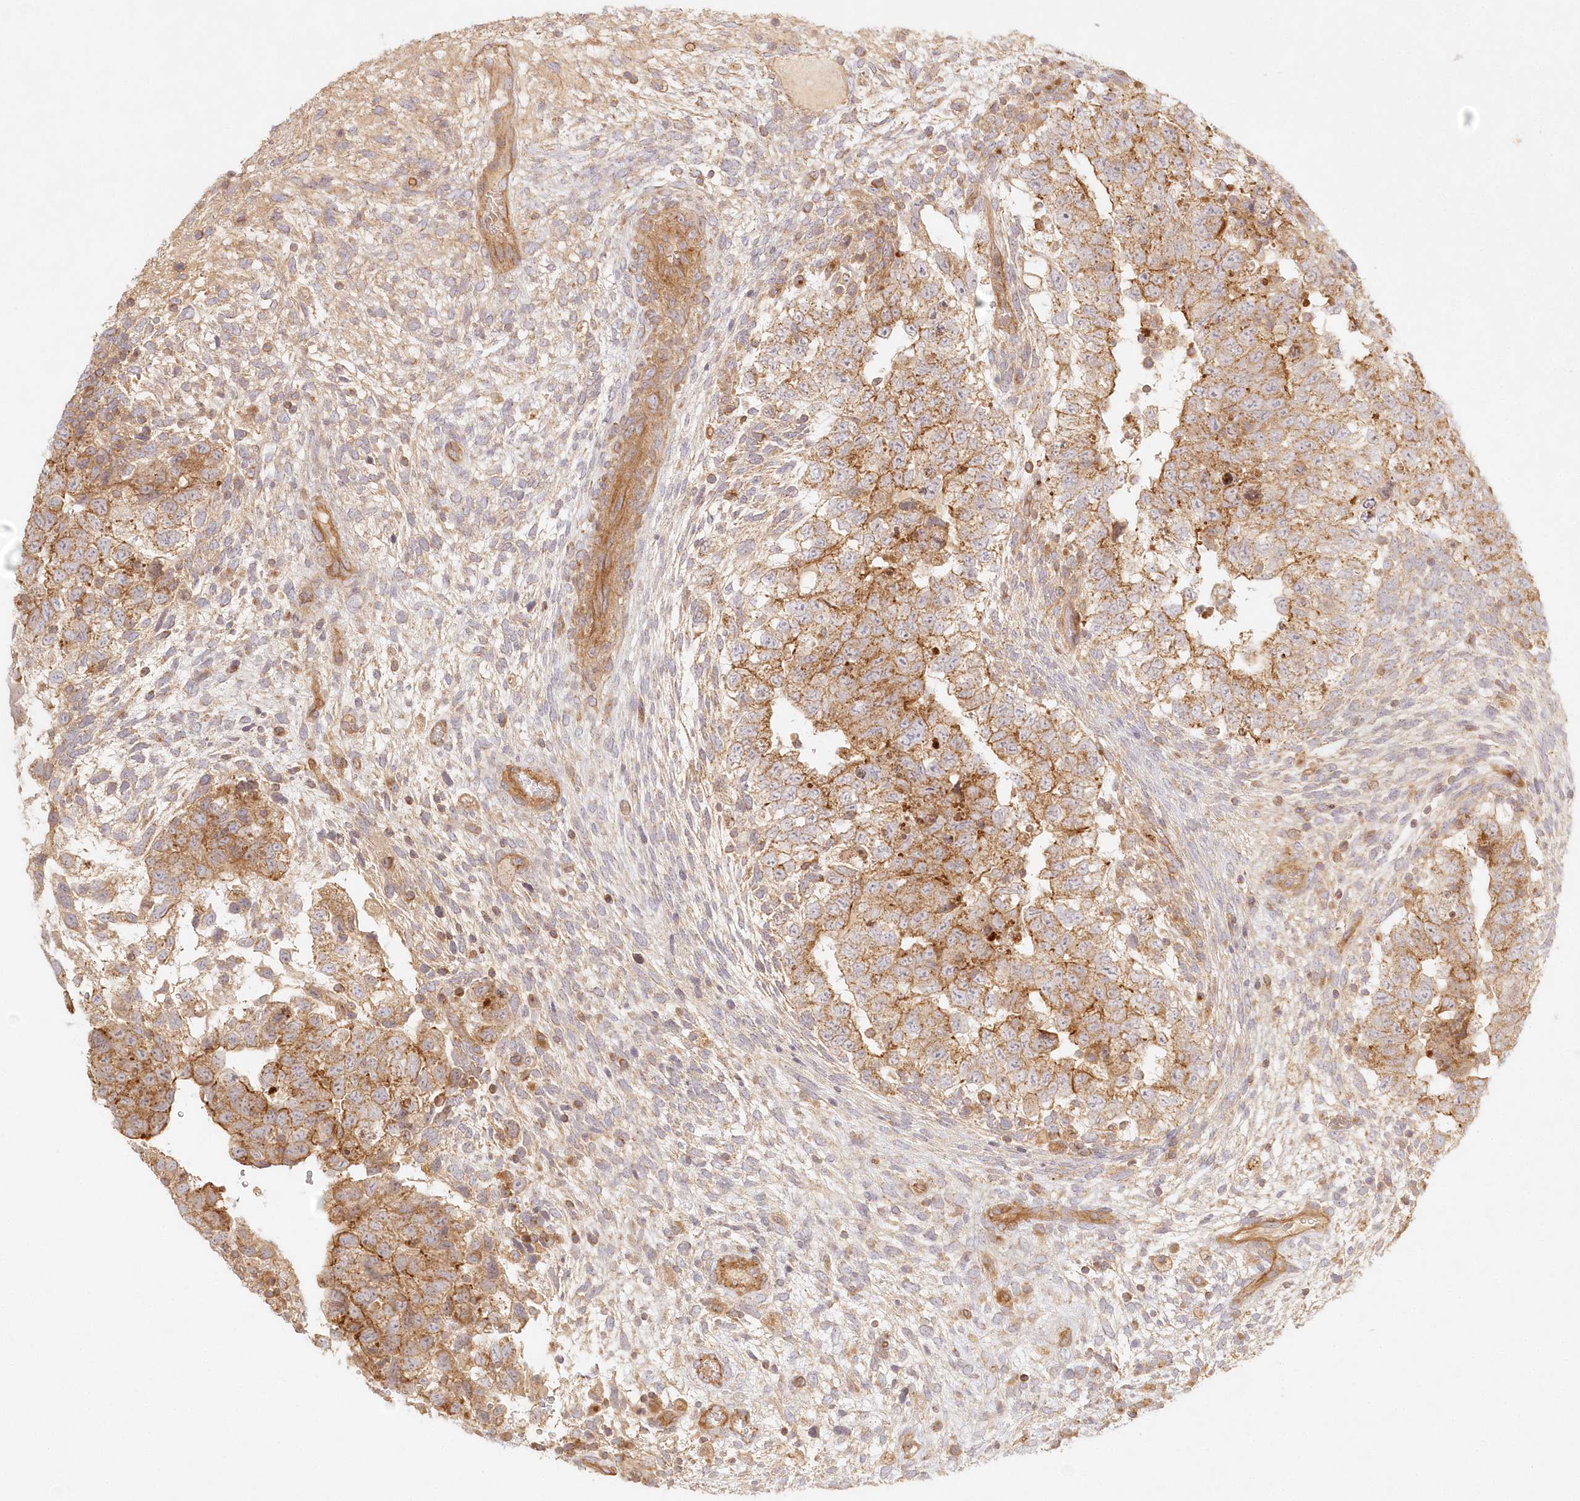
{"staining": {"intensity": "moderate", "quantity": ">75%", "location": "cytoplasmic/membranous"}, "tissue": "testis cancer", "cell_type": "Tumor cells", "image_type": "cancer", "snomed": [{"axis": "morphology", "description": "Carcinoma, Embryonal, NOS"}, {"axis": "topography", "description": "Testis"}], "caption": "Human testis cancer (embryonal carcinoma) stained with a brown dye shows moderate cytoplasmic/membranous positive expression in approximately >75% of tumor cells.", "gene": "KIAA0232", "patient": {"sex": "male", "age": 37}}